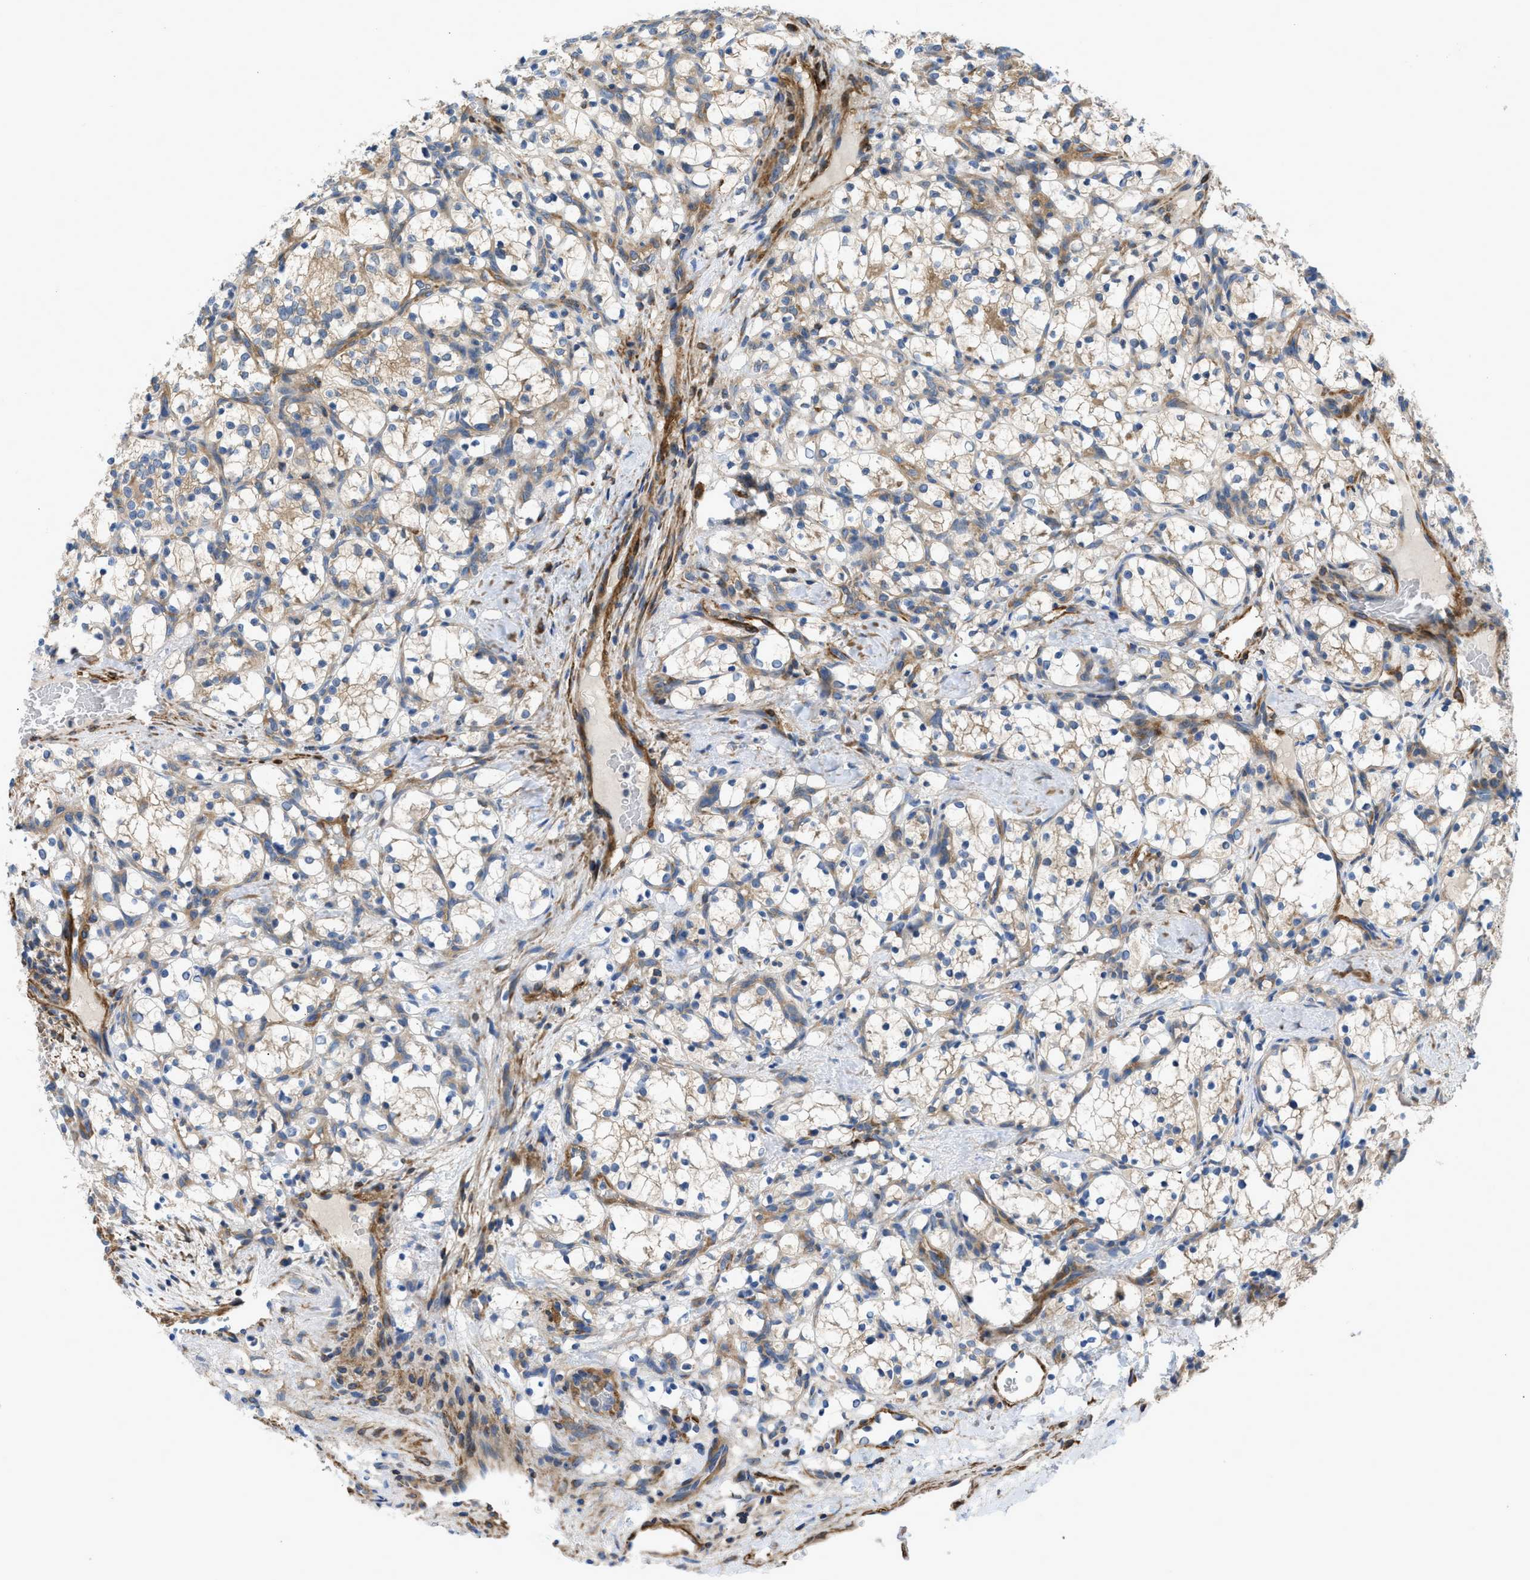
{"staining": {"intensity": "moderate", "quantity": "<25%", "location": "cytoplasmic/membranous"}, "tissue": "renal cancer", "cell_type": "Tumor cells", "image_type": "cancer", "snomed": [{"axis": "morphology", "description": "Adenocarcinoma, NOS"}, {"axis": "topography", "description": "Kidney"}], "caption": "The histopathology image displays staining of renal cancer, revealing moderate cytoplasmic/membranous protein staining (brown color) within tumor cells.", "gene": "CHKB", "patient": {"sex": "female", "age": 69}}